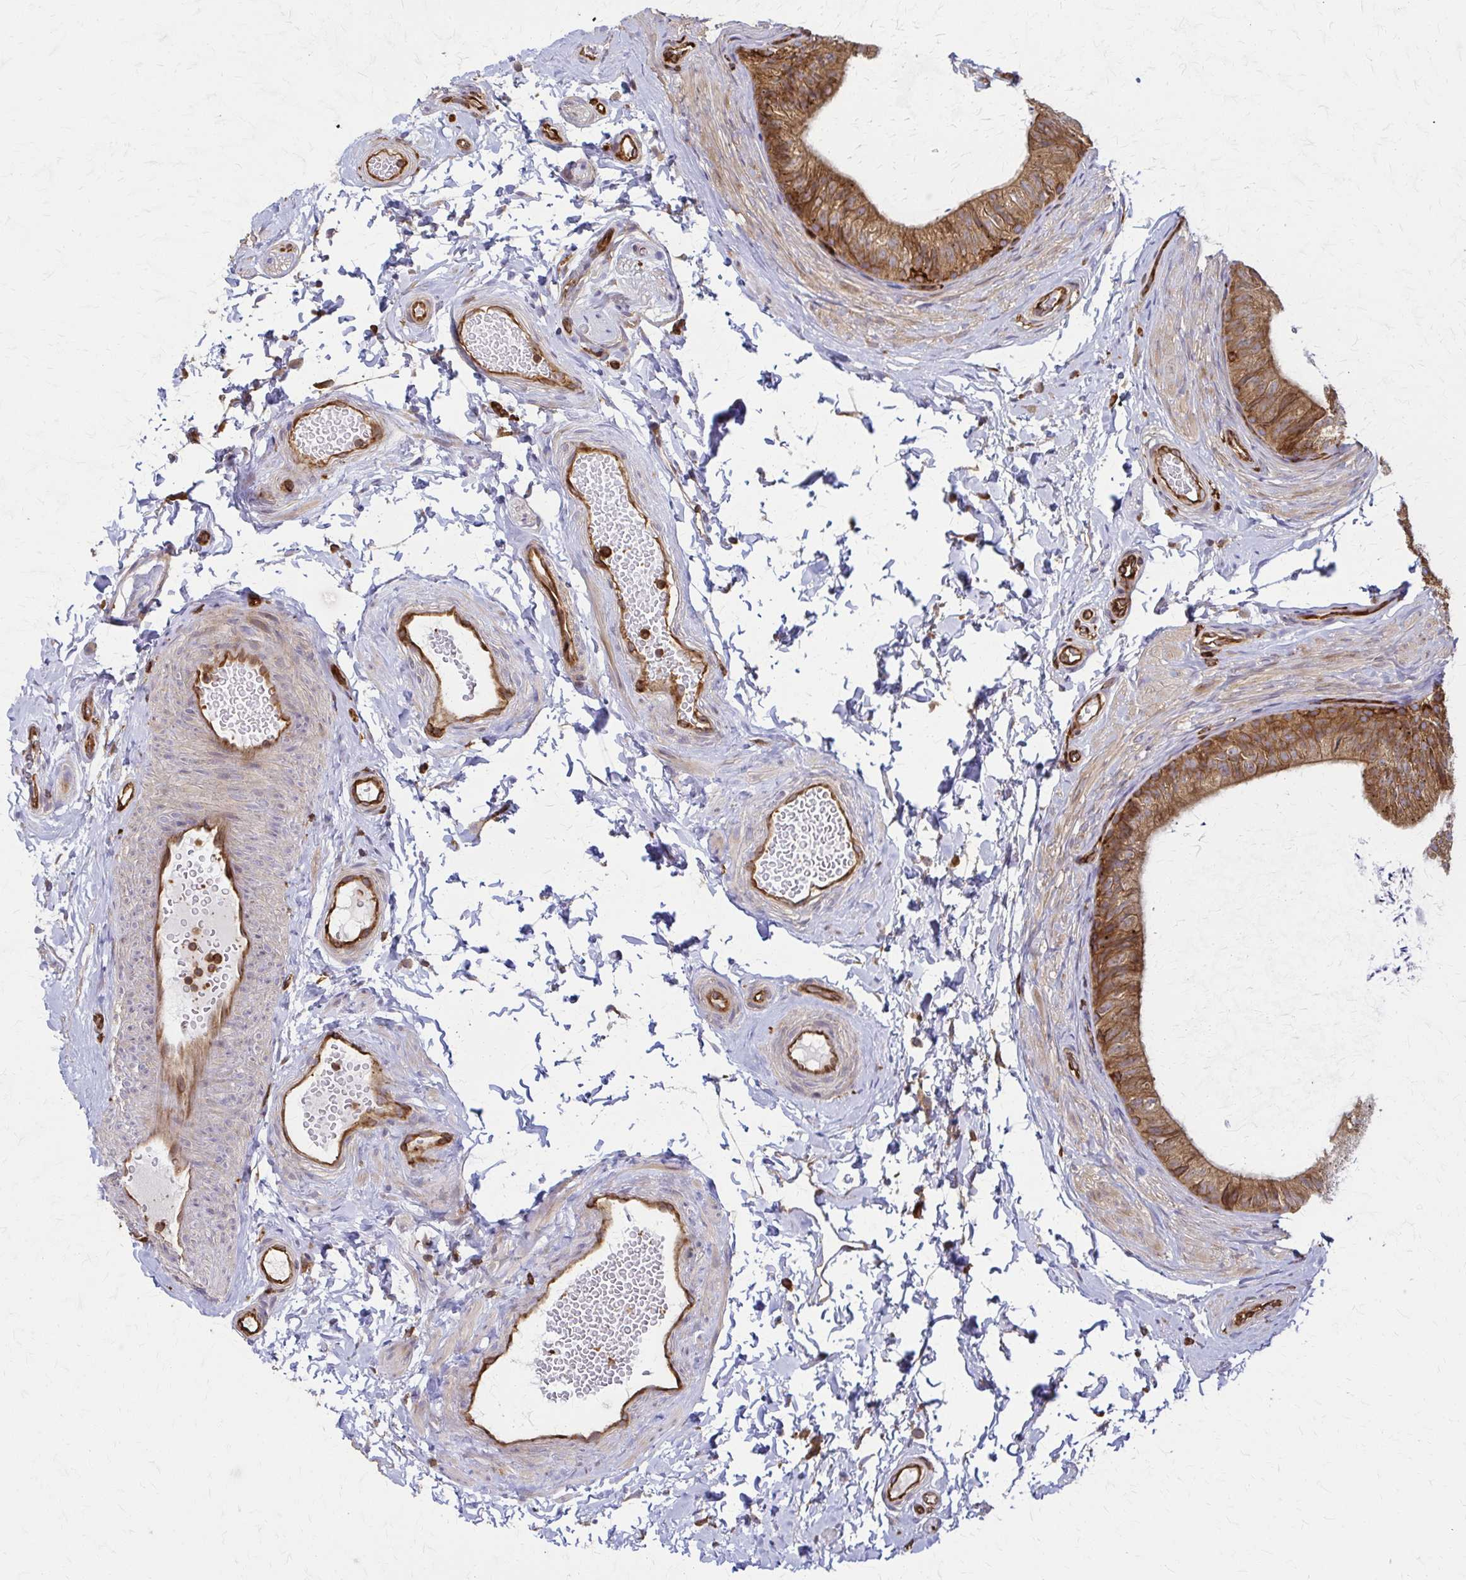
{"staining": {"intensity": "moderate", "quantity": ">75%", "location": "cytoplasmic/membranous"}, "tissue": "epididymis", "cell_type": "Glandular cells", "image_type": "normal", "snomed": [{"axis": "morphology", "description": "Normal tissue, NOS"}, {"axis": "topography", "description": "Epididymis, spermatic cord, NOS"}, {"axis": "topography", "description": "Epididymis"}, {"axis": "topography", "description": "Peripheral nerve tissue"}], "caption": "Protein expression by IHC demonstrates moderate cytoplasmic/membranous positivity in about >75% of glandular cells in unremarkable epididymis. Ihc stains the protein in brown and the nuclei are stained blue.", "gene": "WASF2", "patient": {"sex": "male", "age": 29}}